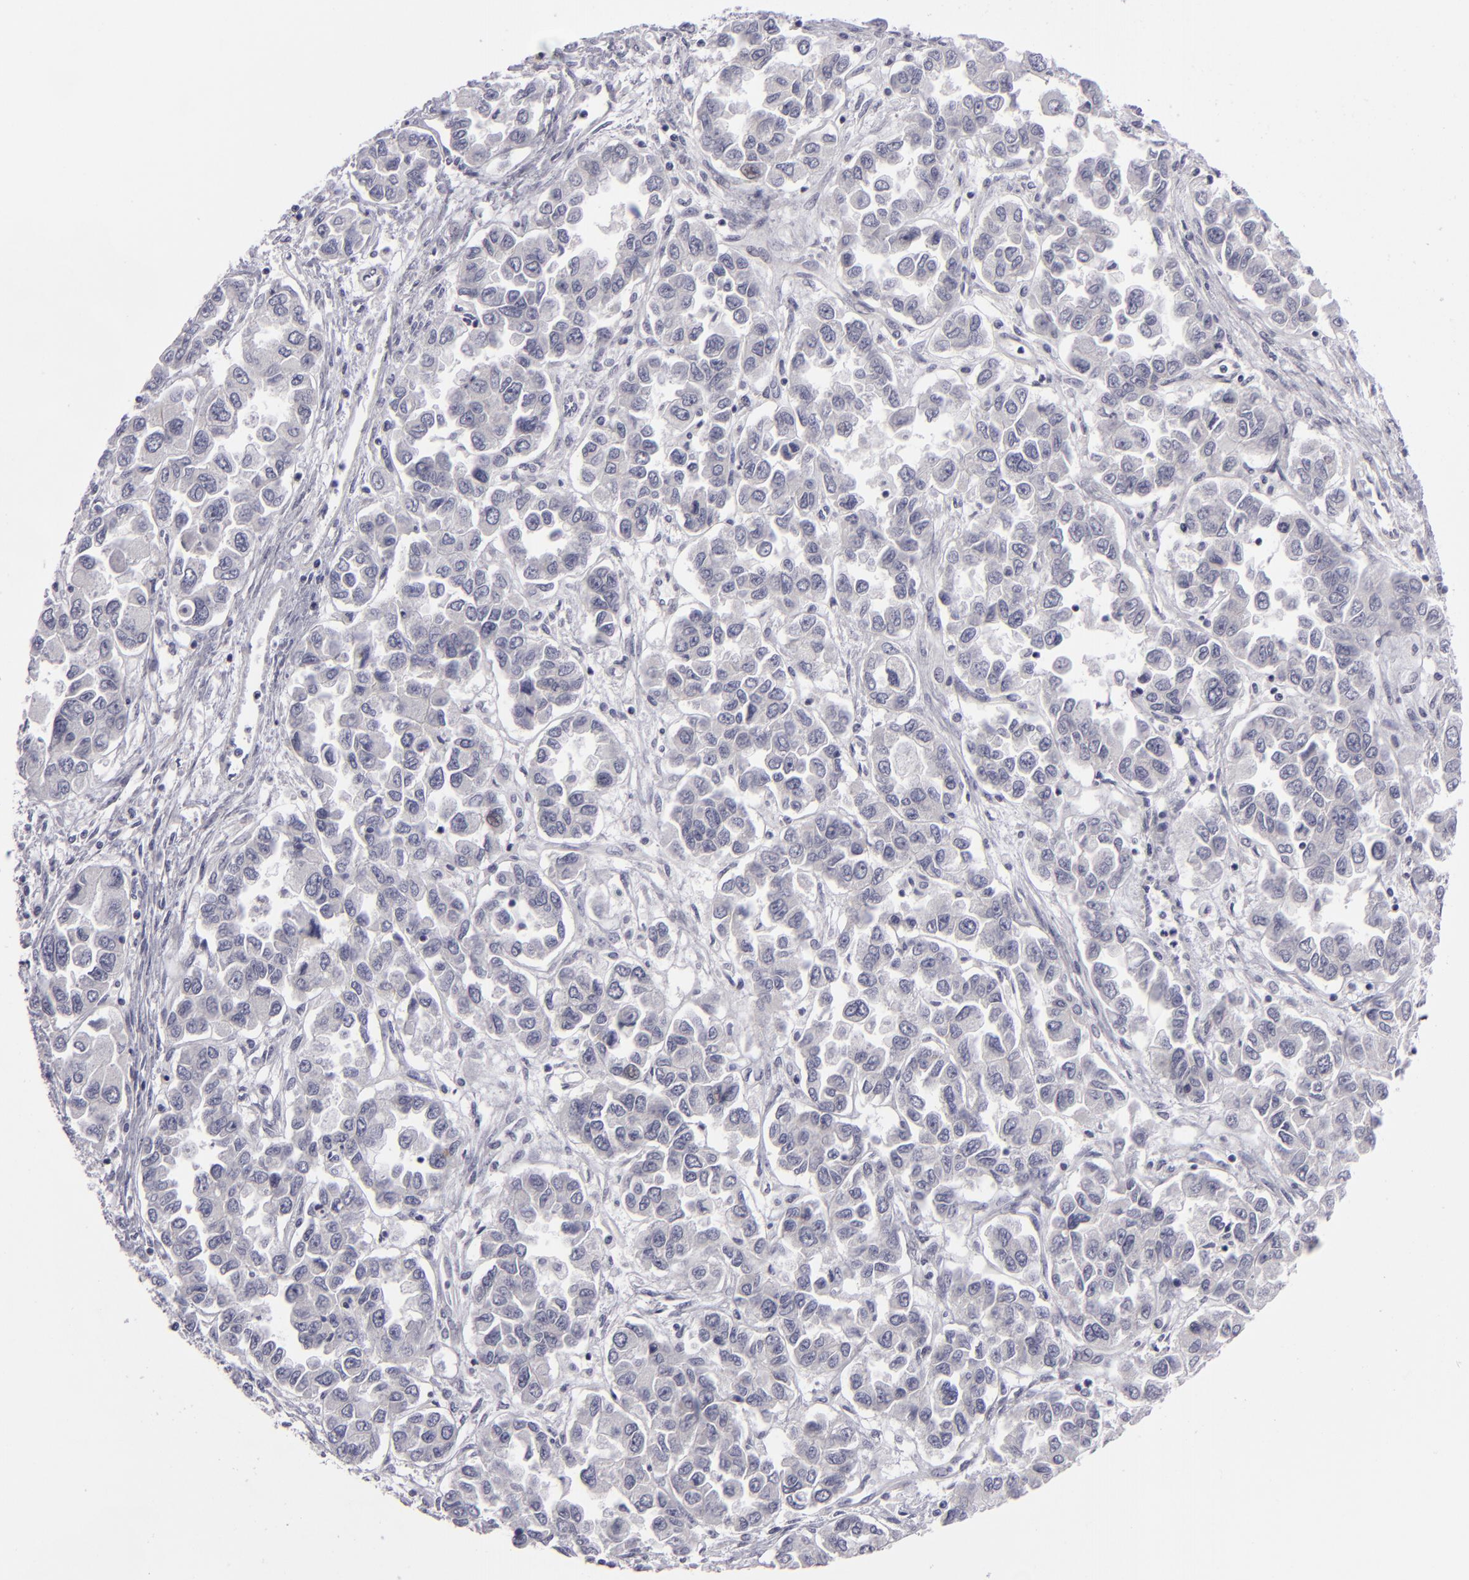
{"staining": {"intensity": "negative", "quantity": "none", "location": "none"}, "tissue": "ovarian cancer", "cell_type": "Tumor cells", "image_type": "cancer", "snomed": [{"axis": "morphology", "description": "Cystadenocarcinoma, serous, NOS"}, {"axis": "topography", "description": "Ovary"}], "caption": "DAB (3,3'-diaminobenzidine) immunohistochemical staining of ovarian serous cystadenocarcinoma exhibits no significant positivity in tumor cells.", "gene": "DLG4", "patient": {"sex": "female", "age": 84}}